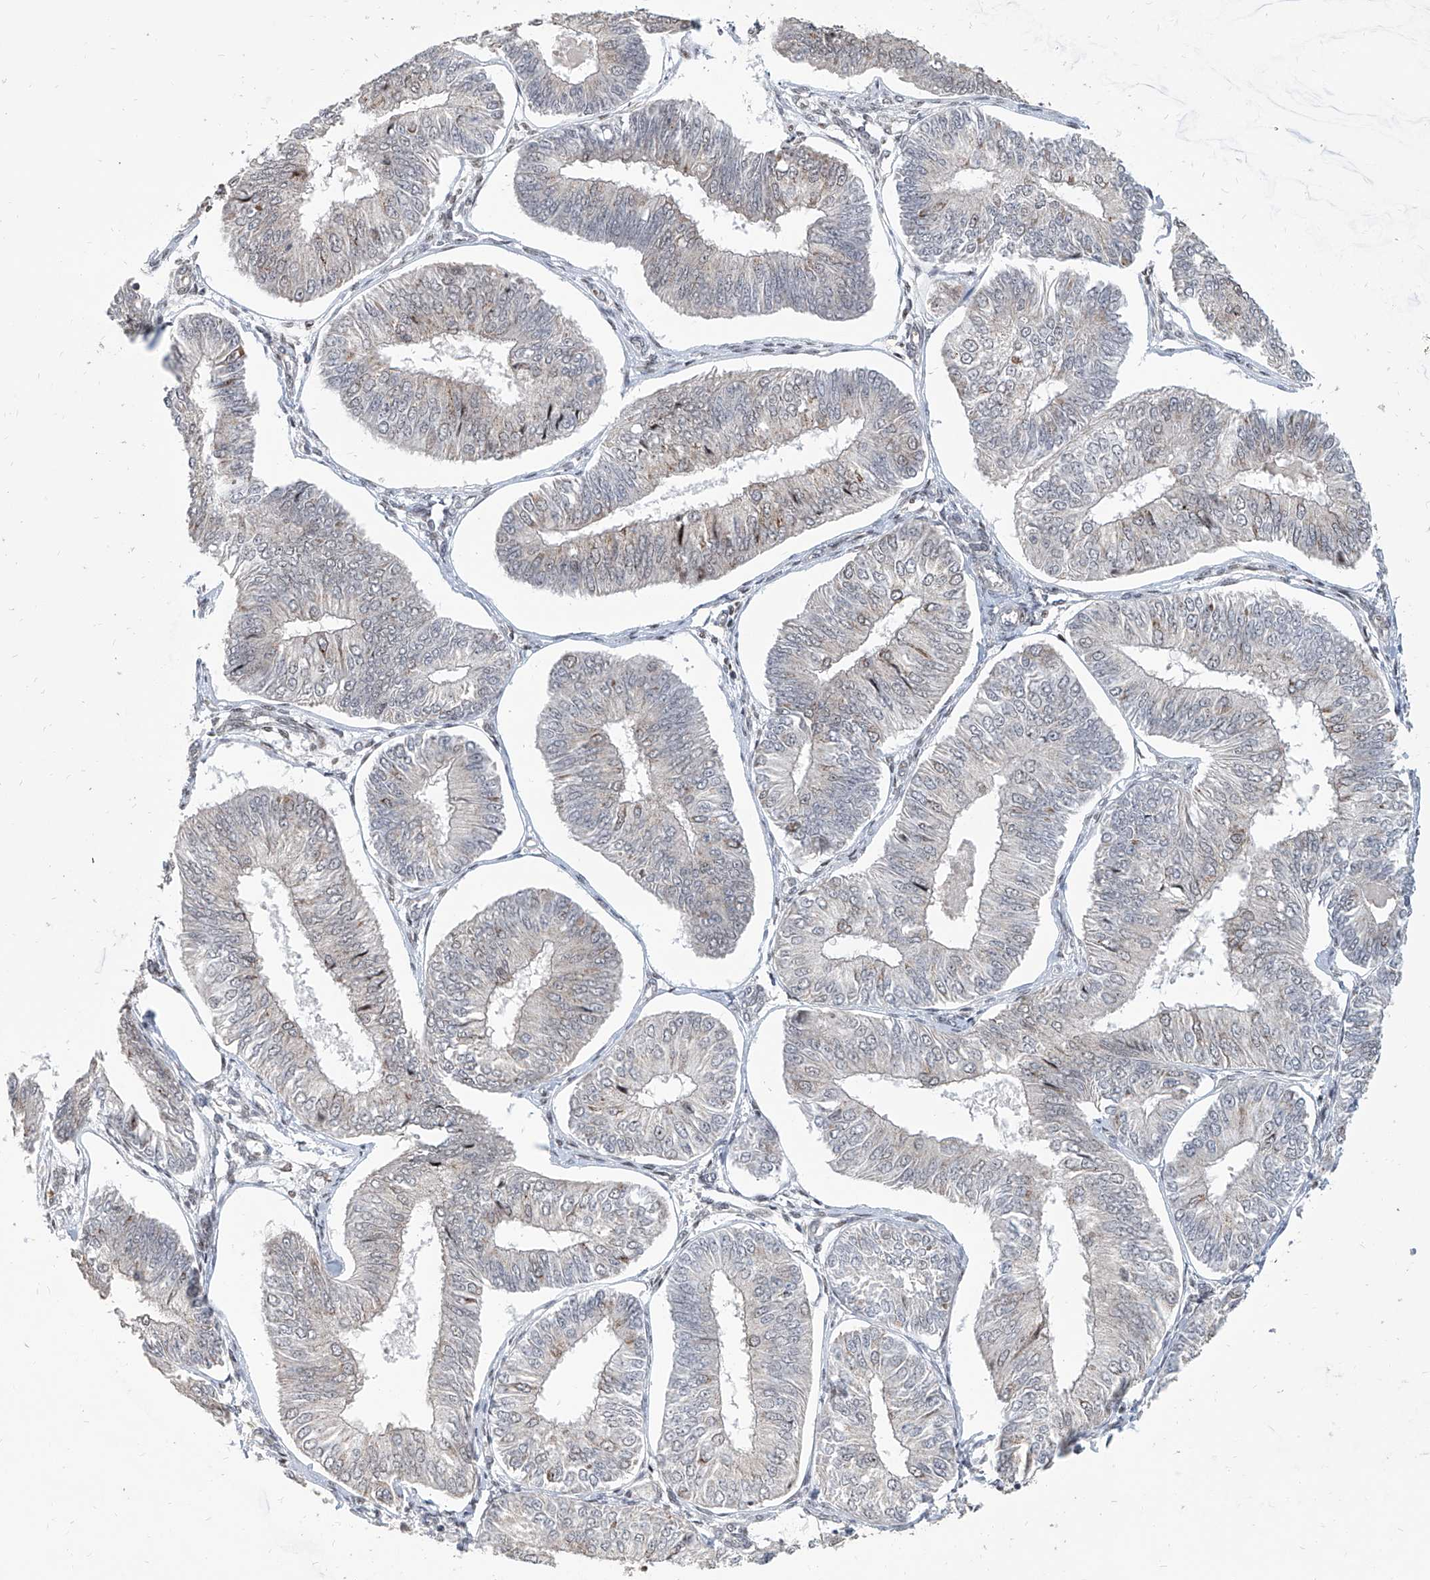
{"staining": {"intensity": "negative", "quantity": "none", "location": "none"}, "tissue": "endometrial cancer", "cell_type": "Tumor cells", "image_type": "cancer", "snomed": [{"axis": "morphology", "description": "Adenocarcinoma, NOS"}, {"axis": "topography", "description": "Endometrium"}], "caption": "Immunohistochemistry photomicrograph of human adenocarcinoma (endometrial) stained for a protein (brown), which displays no positivity in tumor cells.", "gene": "IRF2", "patient": {"sex": "female", "age": 58}}